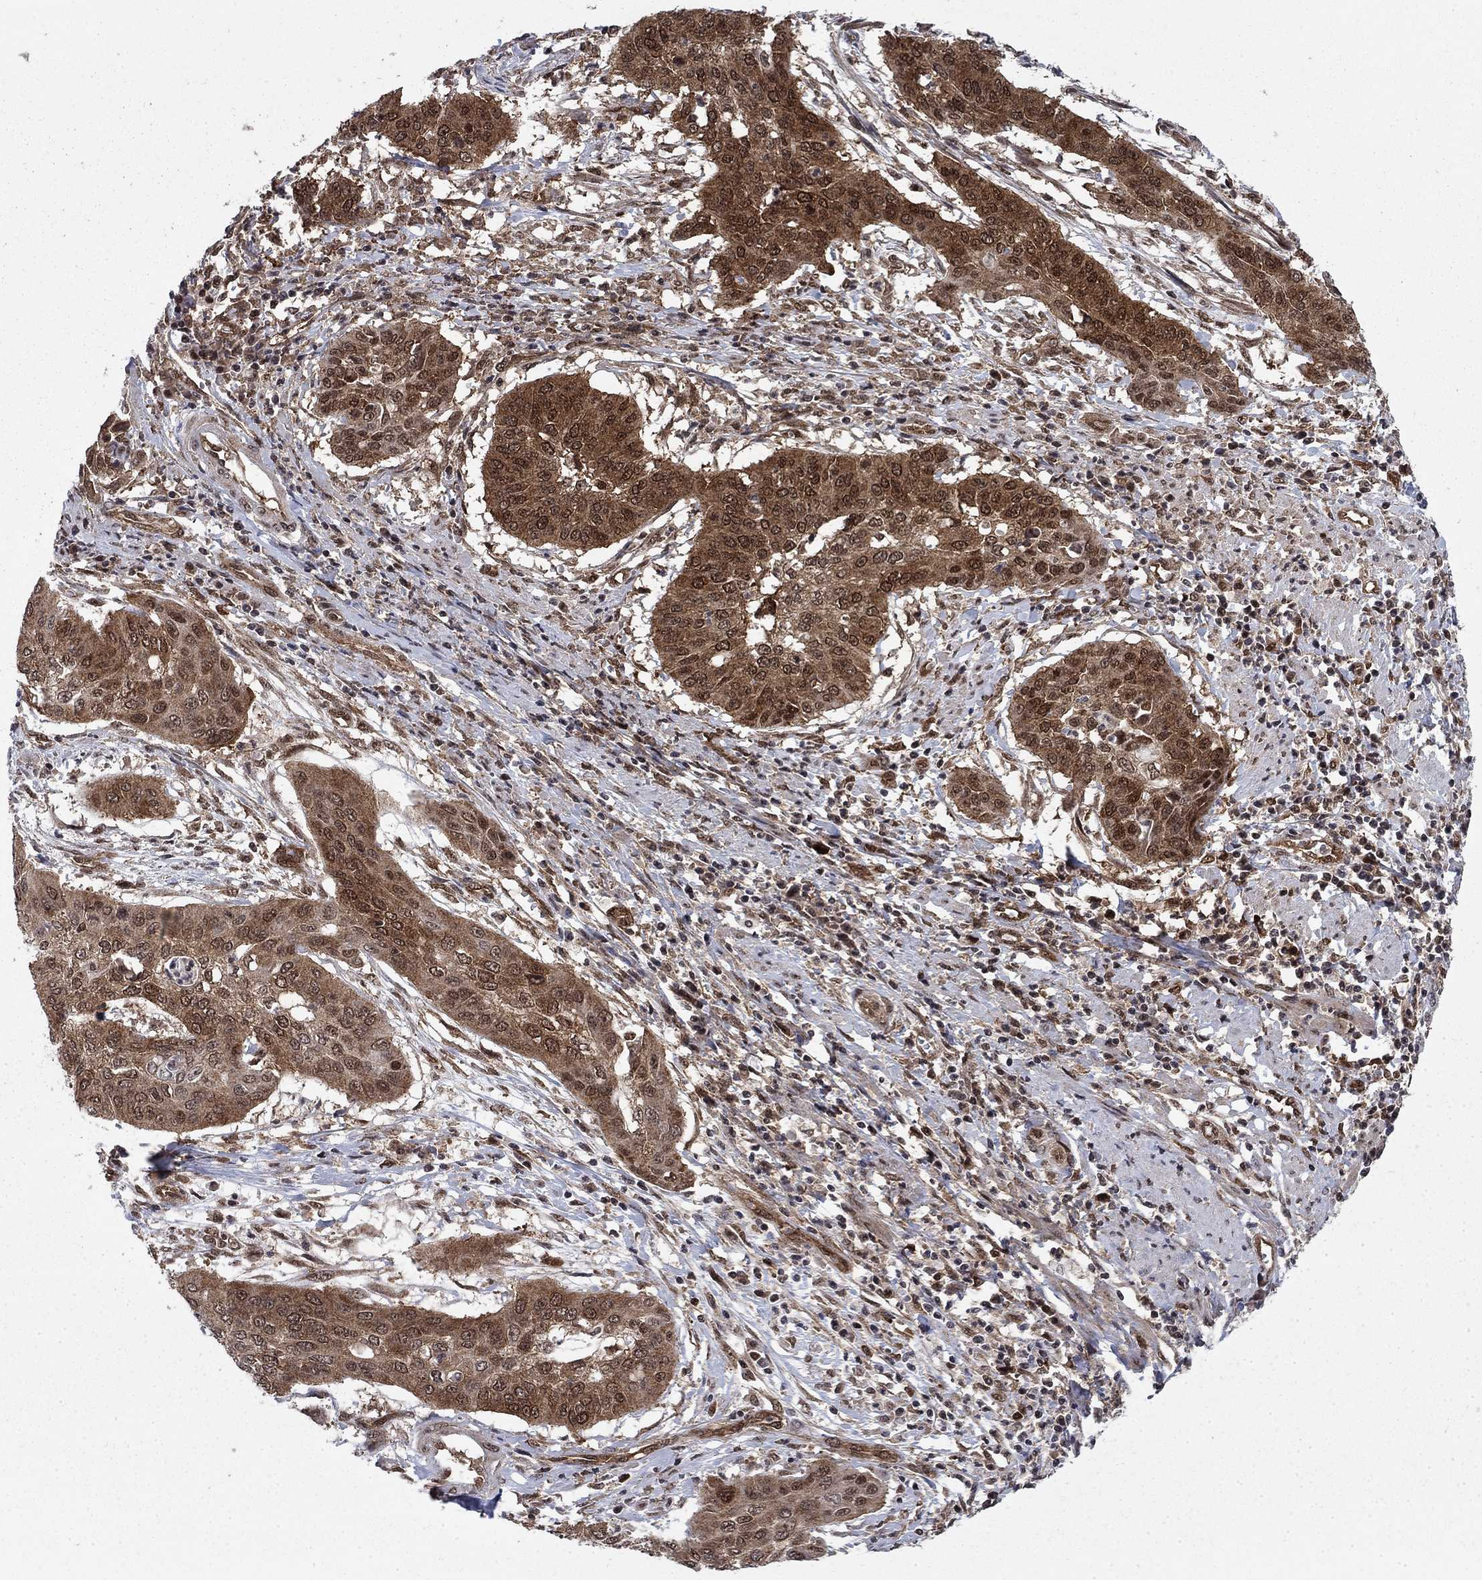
{"staining": {"intensity": "moderate", "quantity": ">75%", "location": "cytoplasmic/membranous,nuclear"}, "tissue": "cervical cancer", "cell_type": "Tumor cells", "image_type": "cancer", "snomed": [{"axis": "morphology", "description": "Squamous cell carcinoma, NOS"}, {"axis": "topography", "description": "Cervix"}], "caption": "This histopathology image reveals immunohistochemistry staining of squamous cell carcinoma (cervical), with medium moderate cytoplasmic/membranous and nuclear staining in about >75% of tumor cells.", "gene": "DNAJA1", "patient": {"sex": "female", "age": 39}}